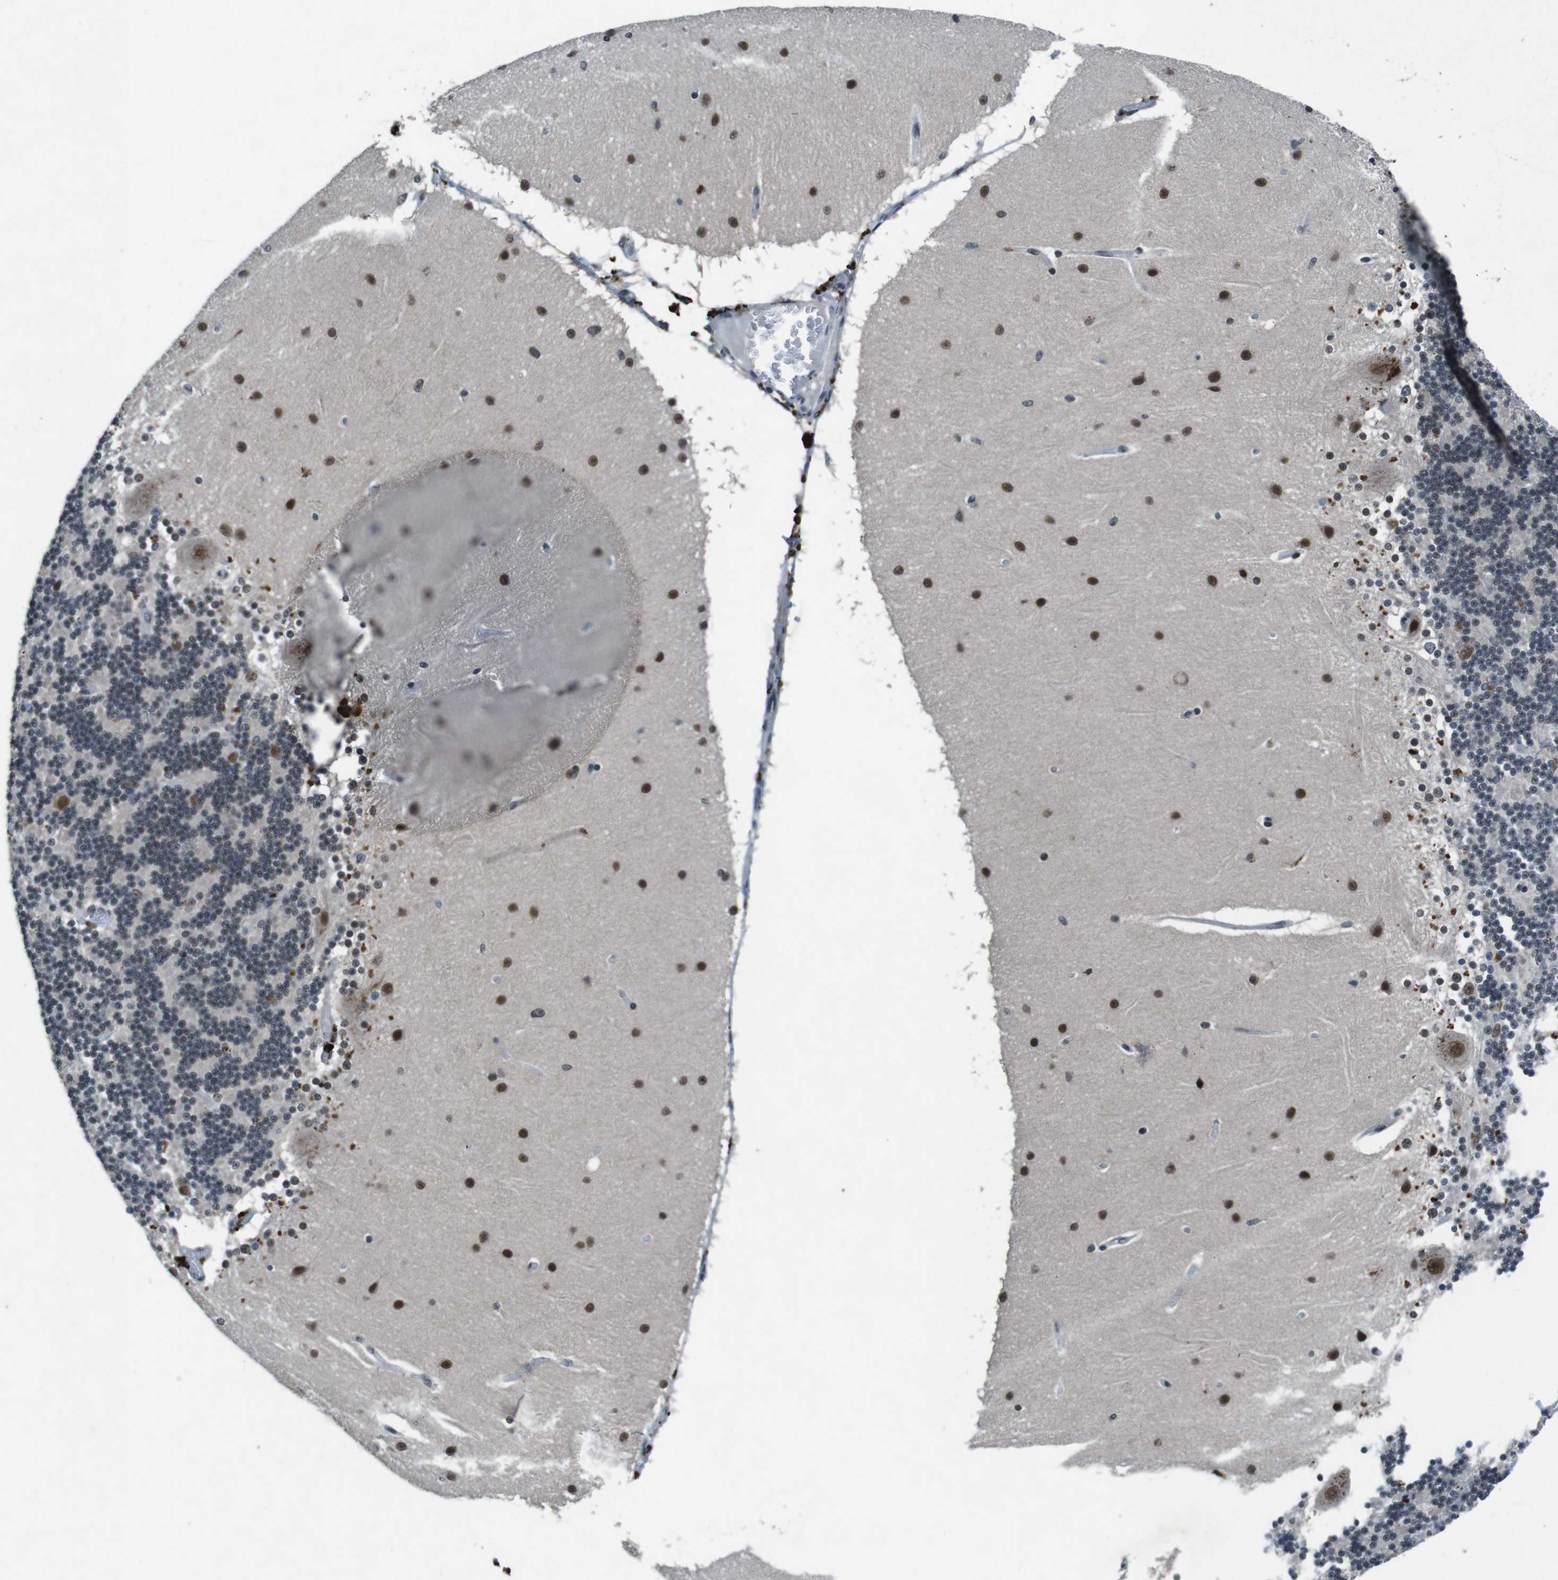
{"staining": {"intensity": "weak", "quantity": "25%-75%", "location": "nuclear"}, "tissue": "cerebellum", "cell_type": "Cells in granular layer", "image_type": "normal", "snomed": [{"axis": "morphology", "description": "Normal tissue, NOS"}, {"axis": "topography", "description": "Cerebellum"}], "caption": "Immunohistochemical staining of unremarkable cerebellum shows weak nuclear protein positivity in about 25%-75% of cells in granular layer.", "gene": "USP7", "patient": {"sex": "female", "age": 54}}